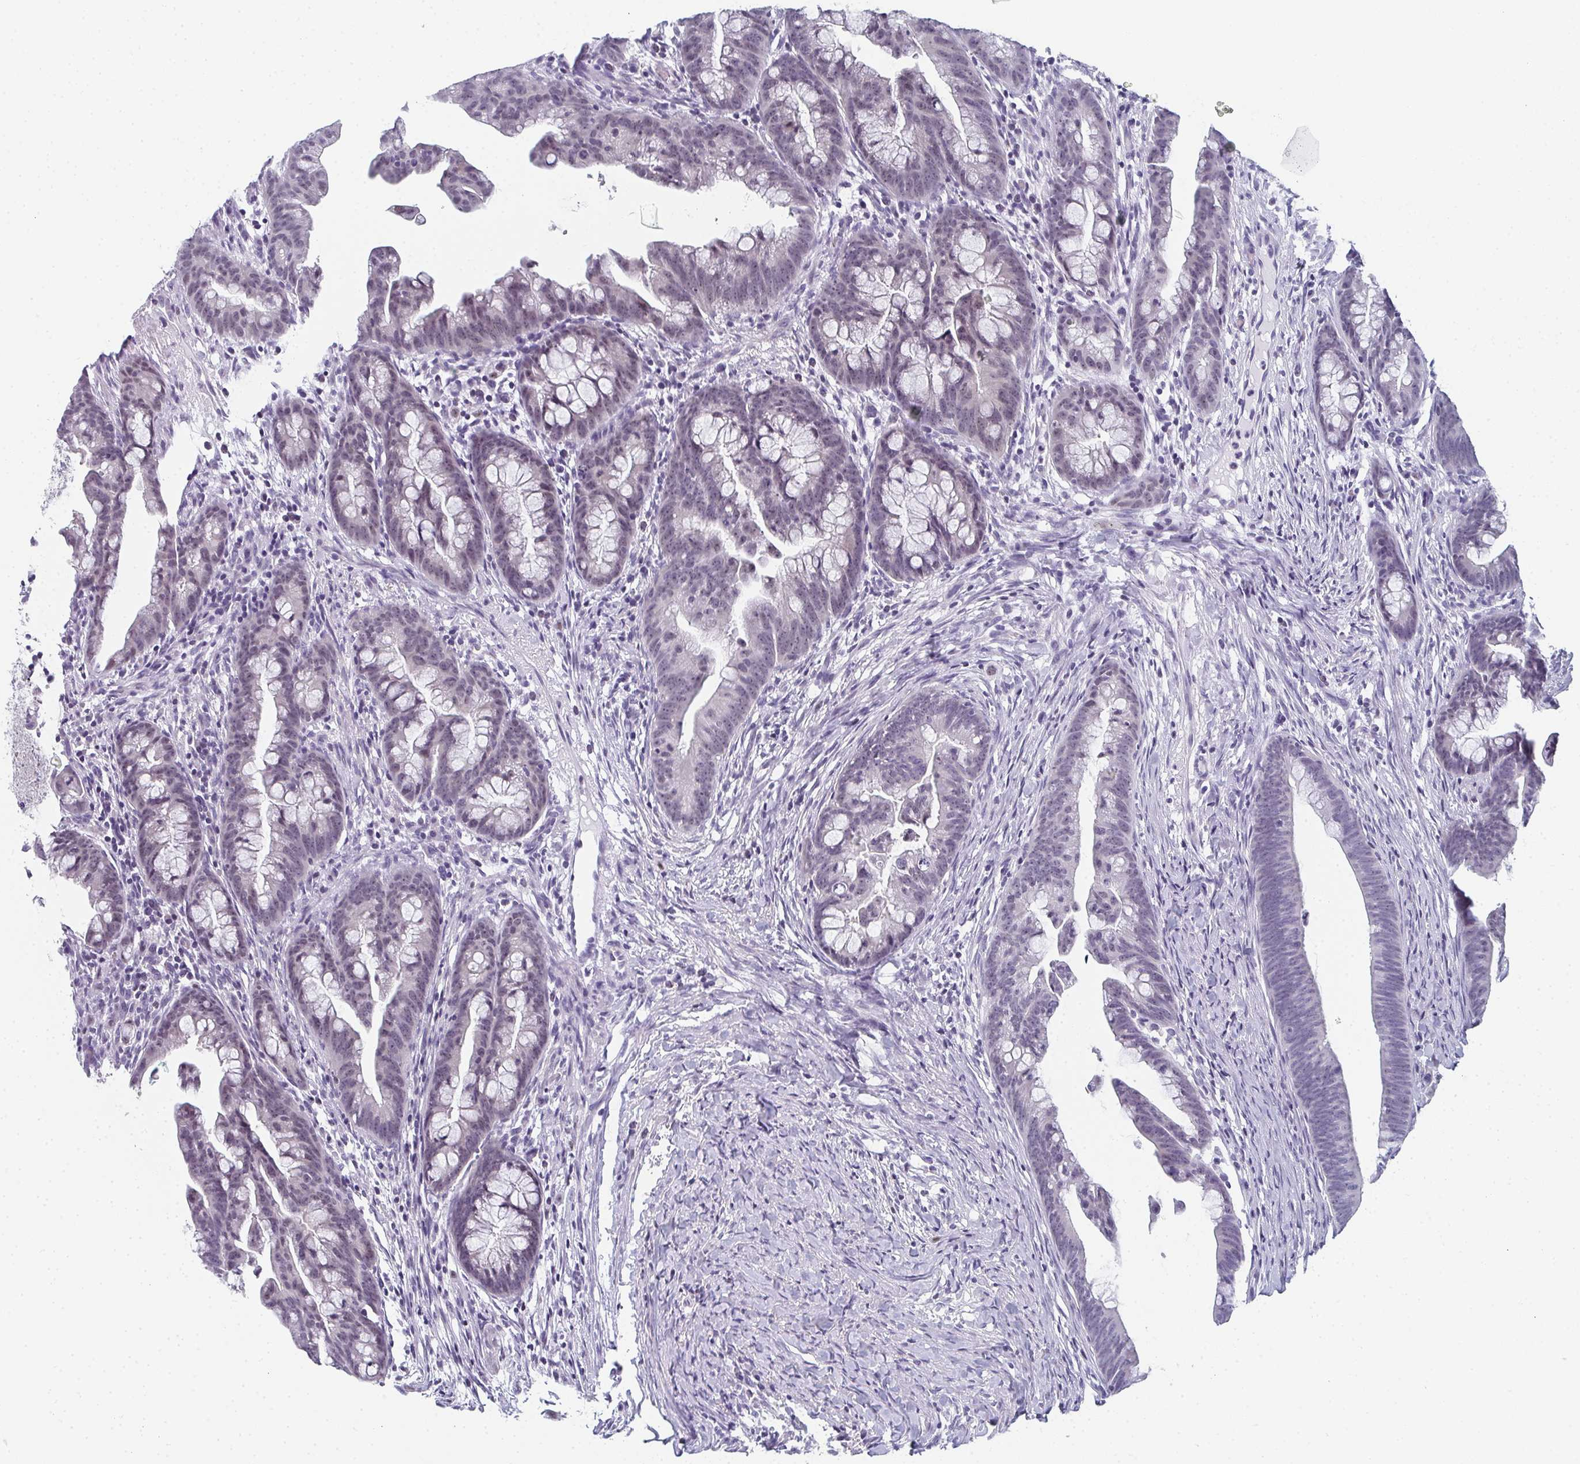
{"staining": {"intensity": "negative", "quantity": "none", "location": "none"}, "tissue": "colorectal cancer", "cell_type": "Tumor cells", "image_type": "cancer", "snomed": [{"axis": "morphology", "description": "Adenocarcinoma, NOS"}, {"axis": "topography", "description": "Colon"}], "caption": "Immunohistochemical staining of human colorectal cancer shows no significant staining in tumor cells.", "gene": "PYCR3", "patient": {"sex": "male", "age": 62}}